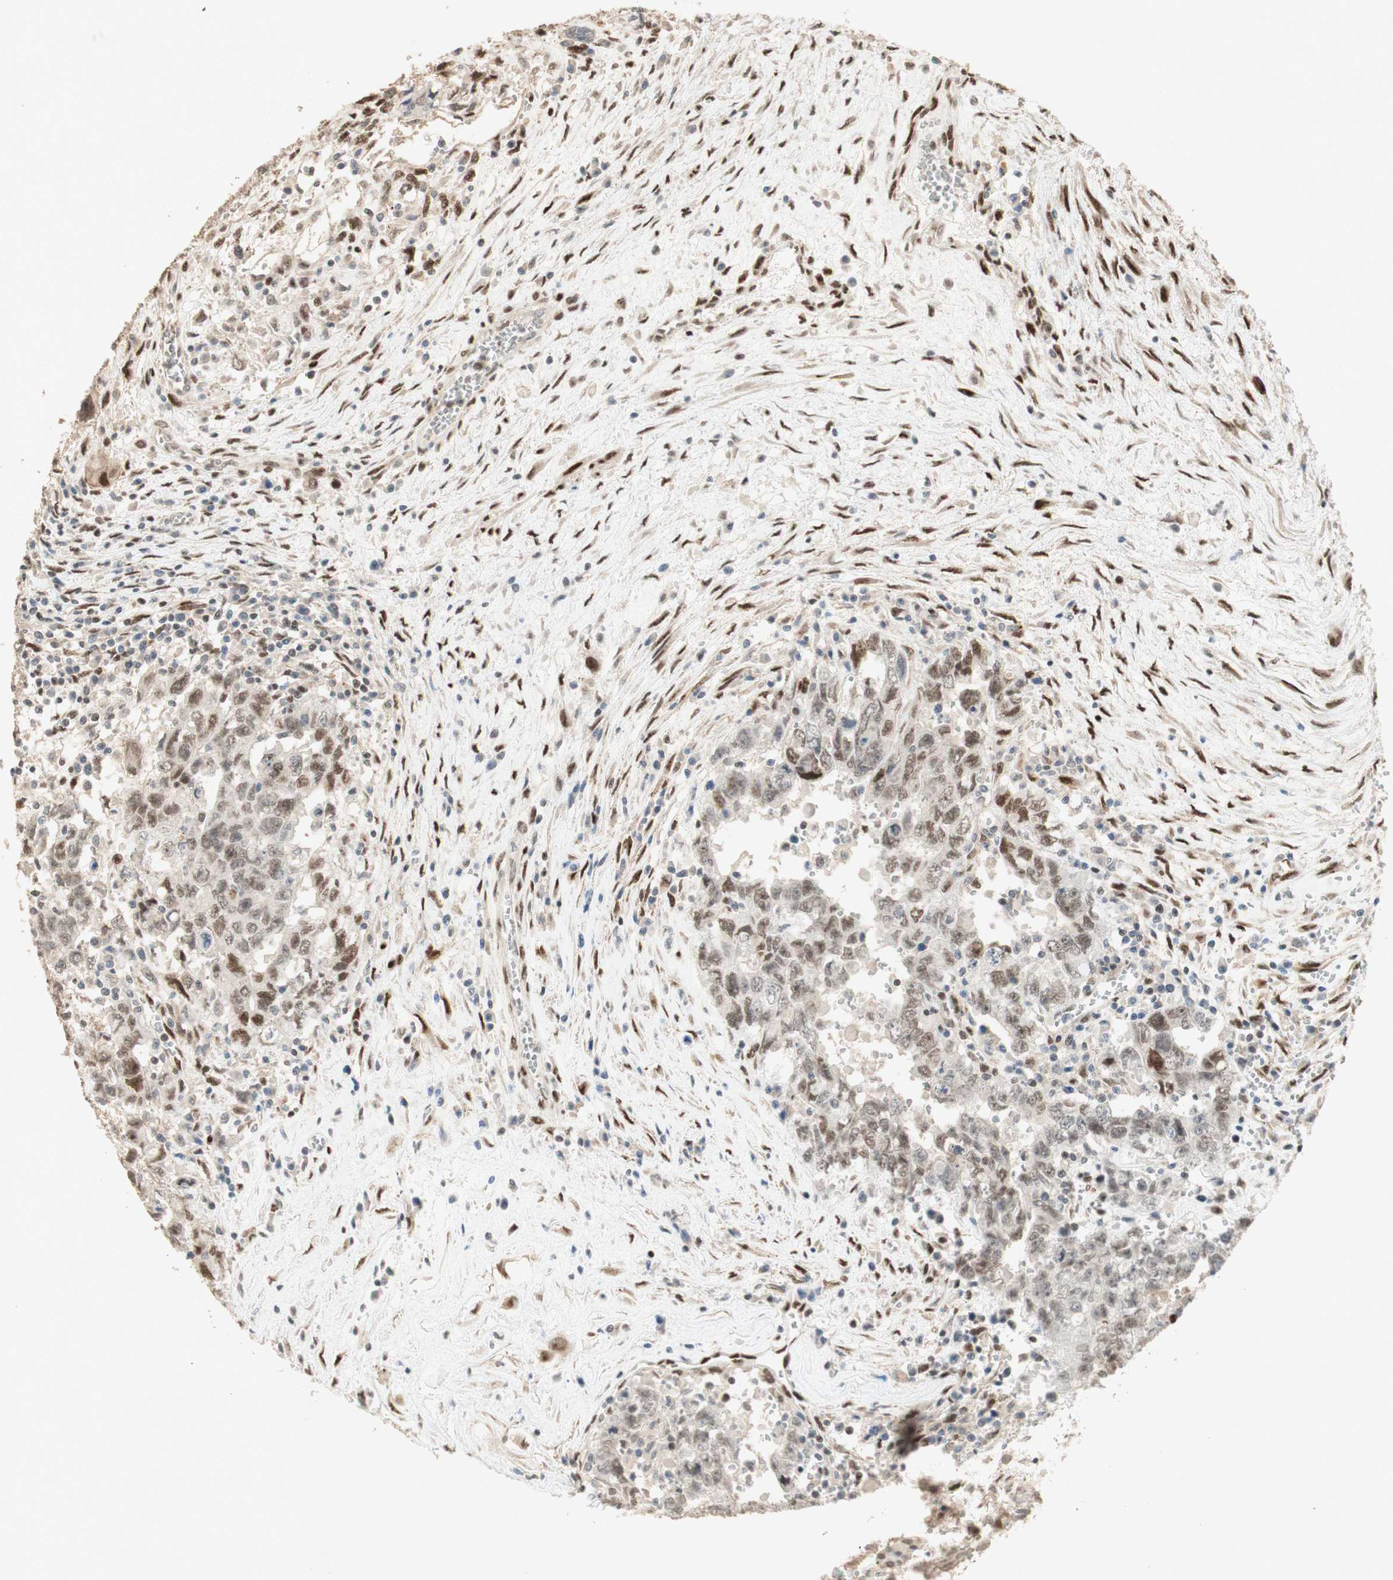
{"staining": {"intensity": "weak", "quantity": "25%-75%", "location": "nuclear"}, "tissue": "testis cancer", "cell_type": "Tumor cells", "image_type": "cancer", "snomed": [{"axis": "morphology", "description": "Carcinoma, Embryonal, NOS"}, {"axis": "topography", "description": "Testis"}], "caption": "An immunohistochemistry image of tumor tissue is shown. Protein staining in brown shows weak nuclear positivity in embryonal carcinoma (testis) within tumor cells. (DAB (3,3'-diaminobenzidine) = brown stain, brightfield microscopy at high magnification).", "gene": "FOXP1", "patient": {"sex": "male", "age": 28}}